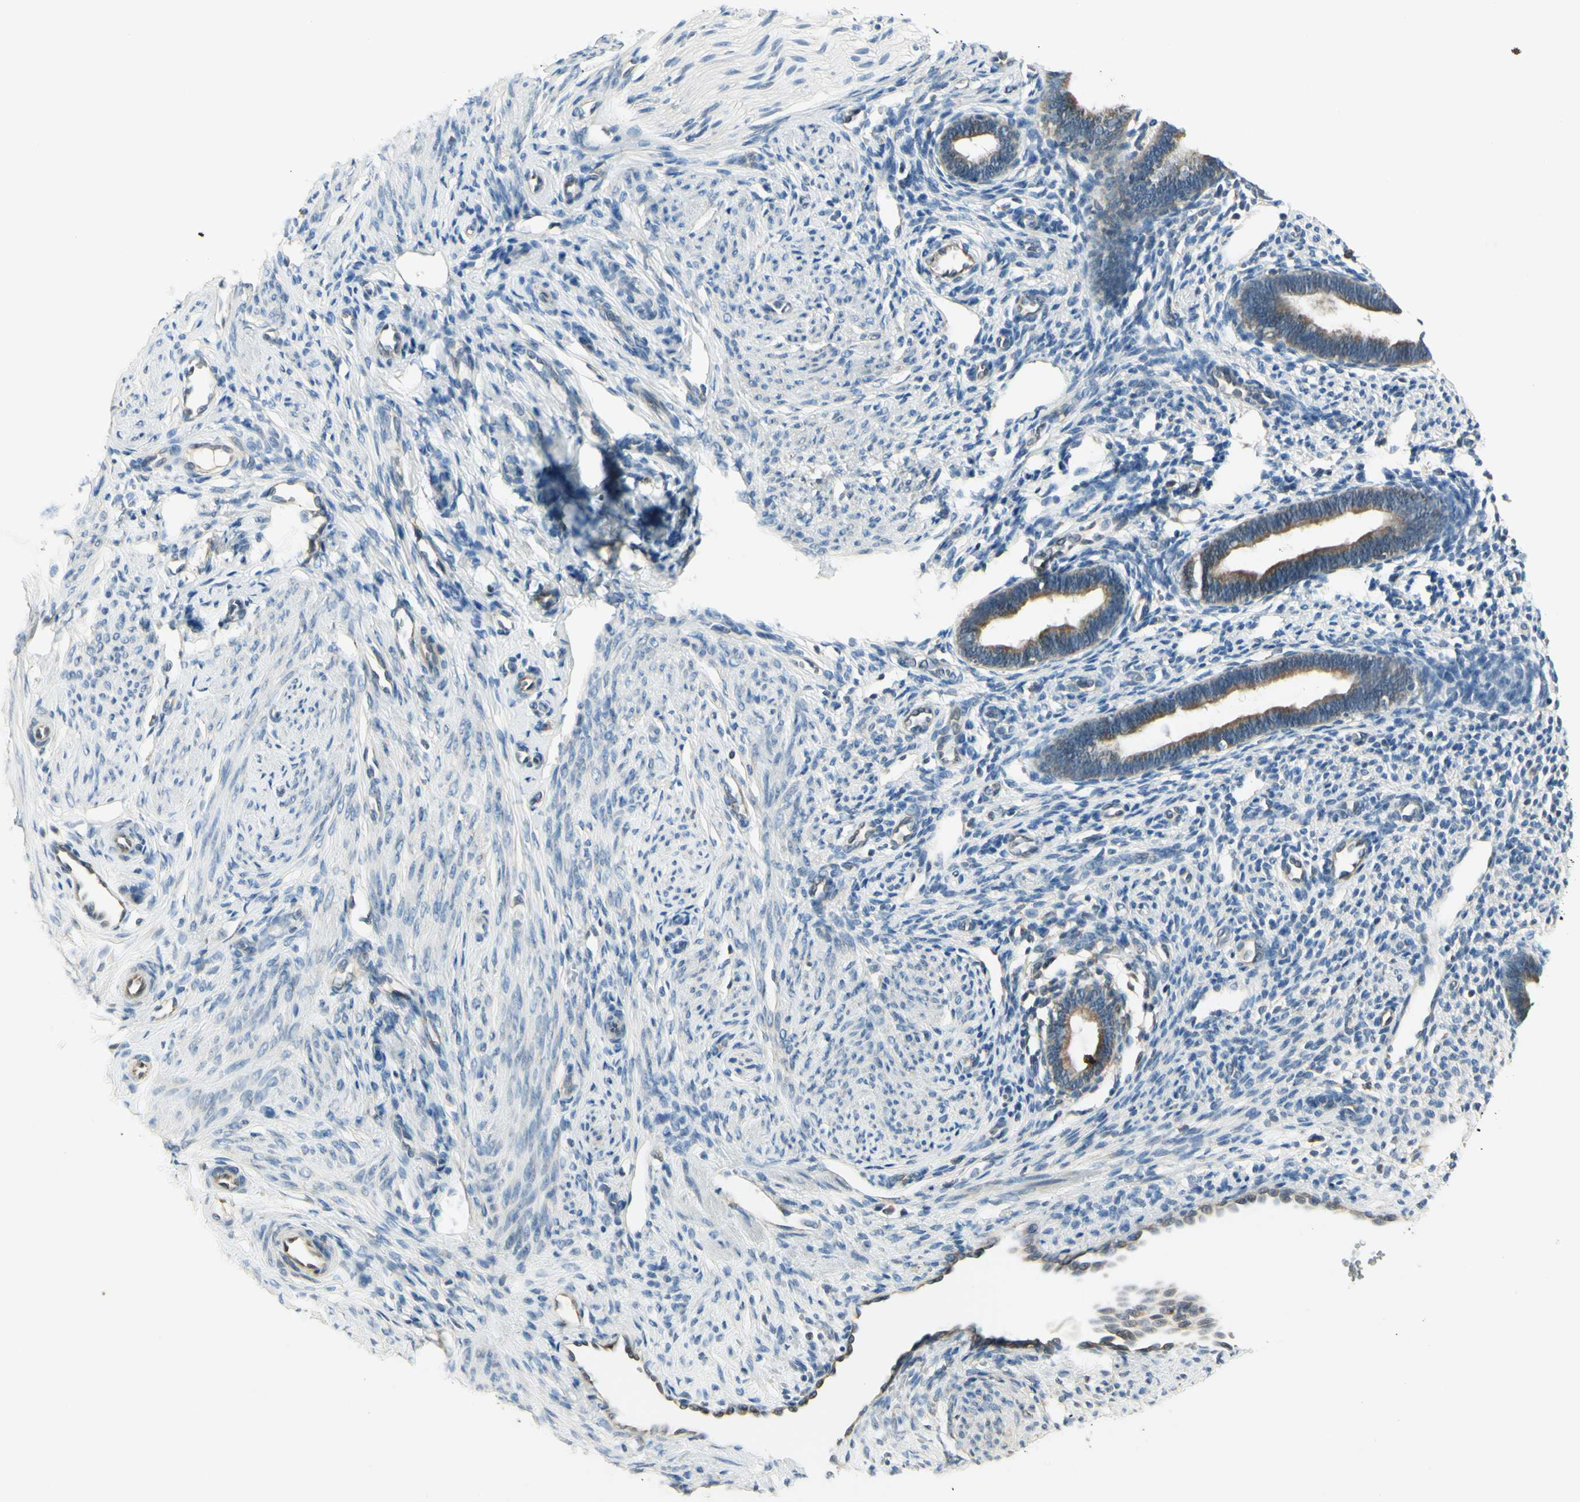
{"staining": {"intensity": "negative", "quantity": "none", "location": "none"}, "tissue": "endometrium", "cell_type": "Cells in endometrial stroma", "image_type": "normal", "snomed": [{"axis": "morphology", "description": "Normal tissue, NOS"}, {"axis": "topography", "description": "Endometrium"}], "caption": "IHC of benign endometrium exhibits no positivity in cells in endometrial stroma.", "gene": "IGDCC4", "patient": {"sex": "female", "age": 27}}